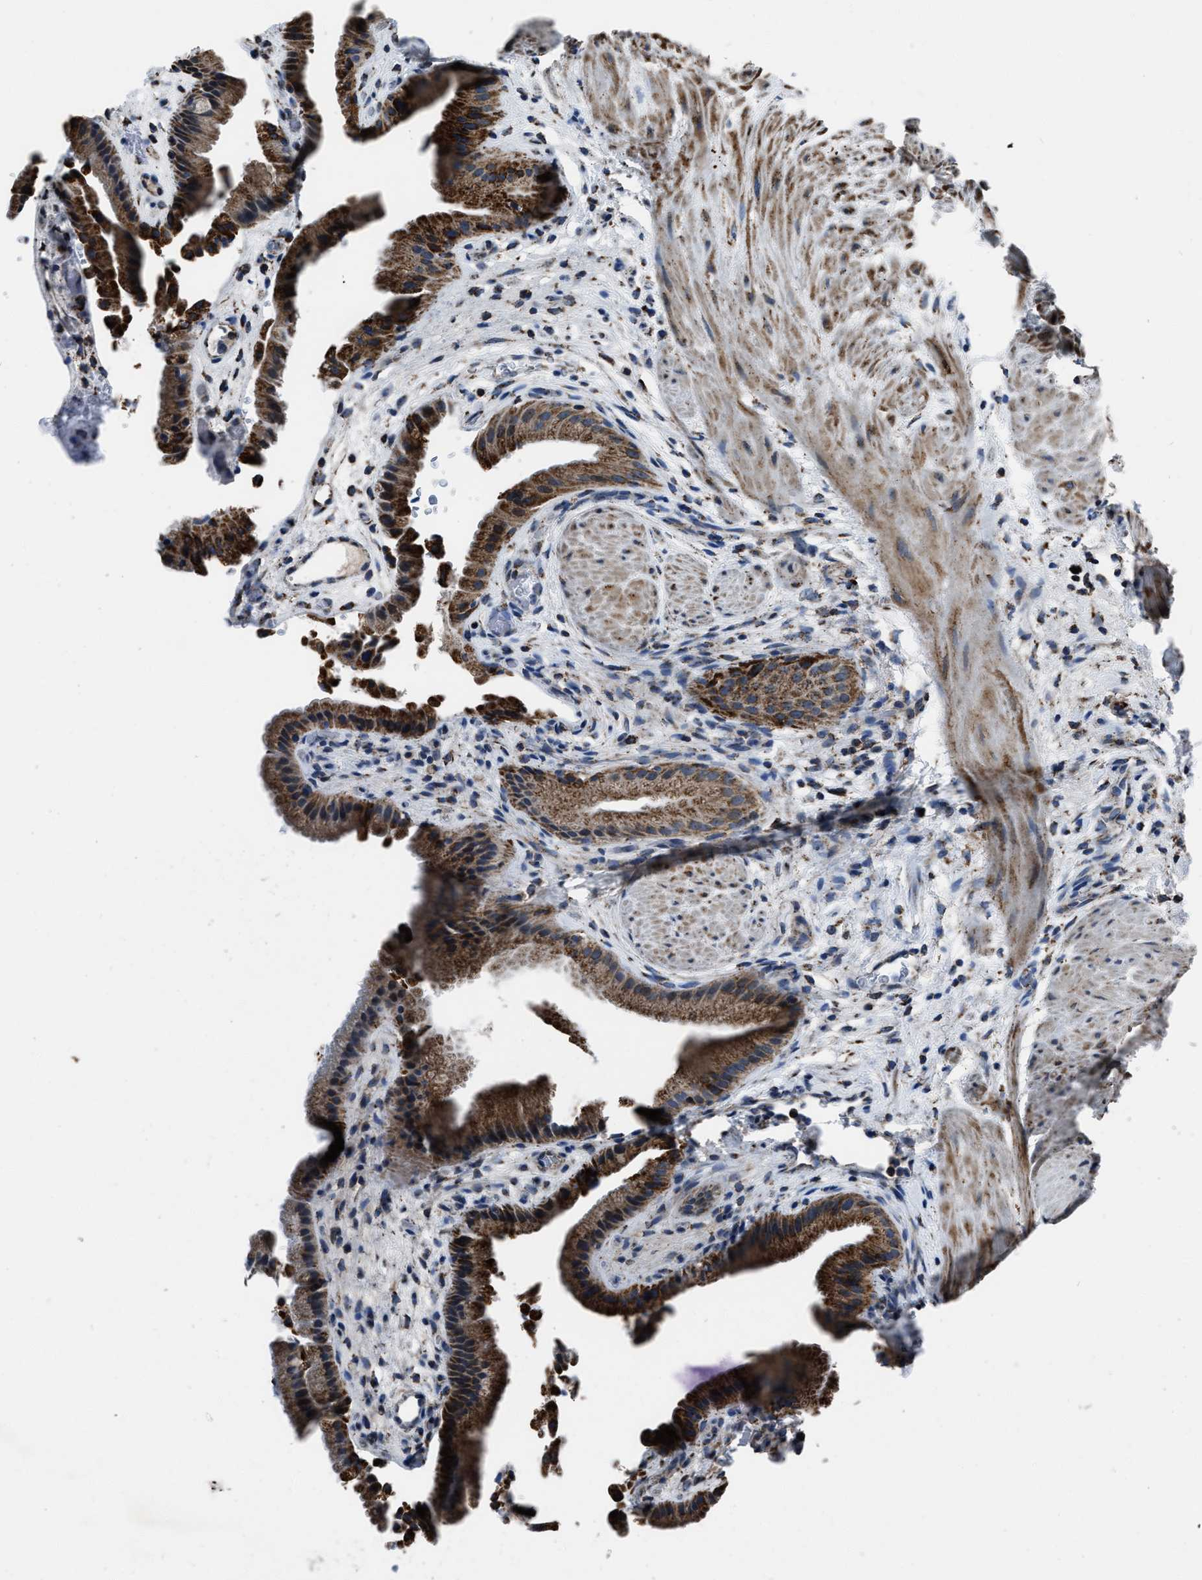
{"staining": {"intensity": "strong", "quantity": ">75%", "location": "cytoplasmic/membranous"}, "tissue": "gallbladder", "cell_type": "Glandular cells", "image_type": "normal", "snomed": [{"axis": "morphology", "description": "Normal tissue, NOS"}, {"axis": "topography", "description": "Gallbladder"}], "caption": "The immunohistochemical stain highlights strong cytoplasmic/membranous positivity in glandular cells of normal gallbladder. Immunohistochemistry stains the protein of interest in brown and the nuclei are stained blue.", "gene": "NSD3", "patient": {"sex": "male", "age": 49}}